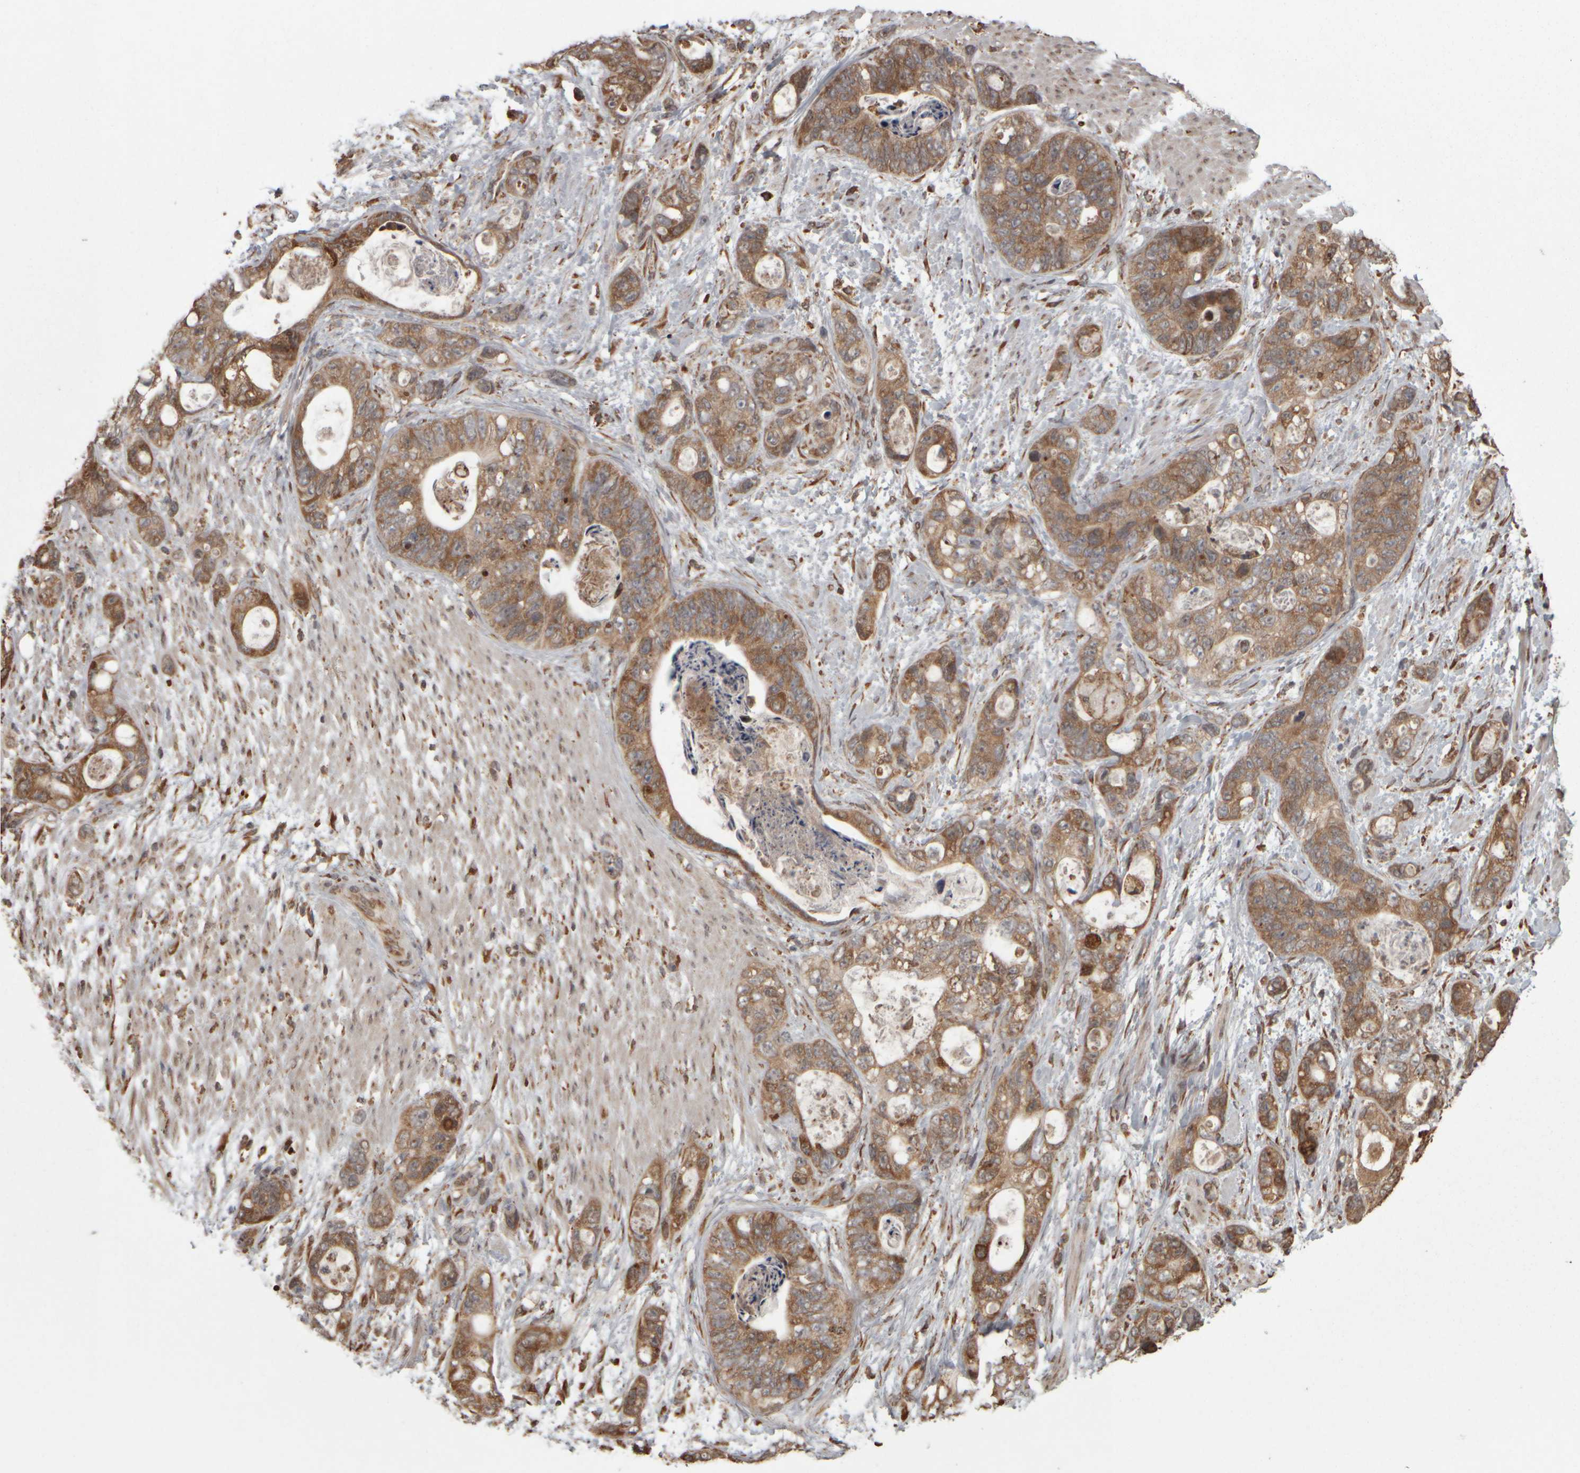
{"staining": {"intensity": "moderate", "quantity": ">75%", "location": "cytoplasmic/membranous"}, "tissue": "stomach cancer", "cell_type": "Tumor cells", "image_type": "cancer", "snomed": [{"axis": "morphology", "description": "Normal tissue, NOS"}, {"axis": "morphology", "description": "Adenocarcinoma, NOS"}, {"axis": "topography", "description": "Stomach"}], "caption": "Protein analysis of stomach adenocarcinoma tissue displays moderate cytoplasmic/membranous positivity in approximately >75% of tumor cells.", "gene": "AGBL3", "patient": {"sex": "female", "age": 89}}